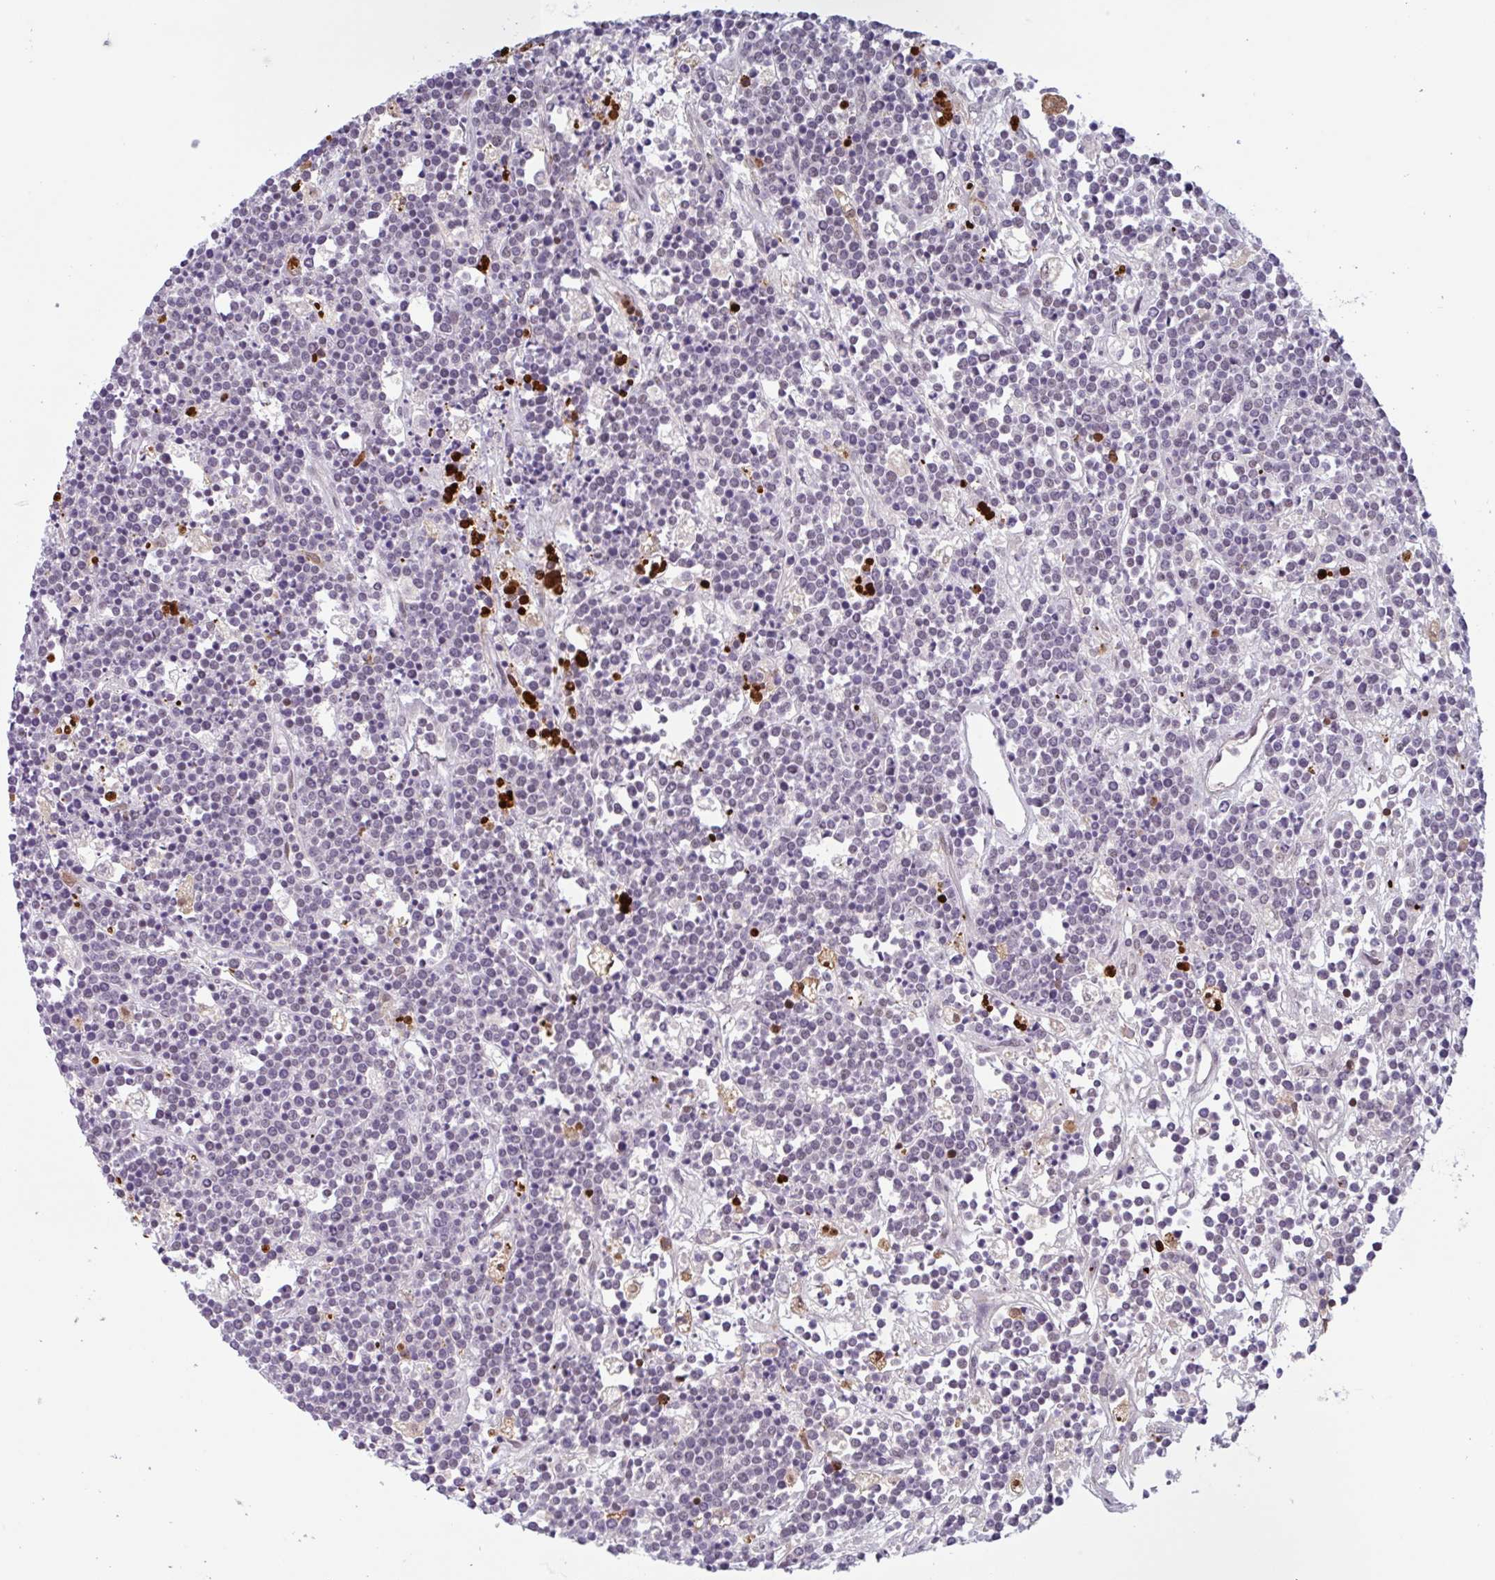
{"staining": {"intensity": "weak", "quantity": "<25%", "location": "nuclear"}, "tissue": "lymphoma", "cell_type": "Tumor cells", "image_type": "cancer", "snomed": [{"axis": "morphology", "description": "Malignant lymphoma, non-Hodgkin's type, High grade"}, {"axis": "topography", "description": "Ovary"}], "caption": "DAB (3,3'-diaminobenzidine) immunohistochemical staining of lymphoma exhibits no significant expression in tumor cells.", "gene": "PLG", "patient": {"sex": "female", "age": 56}}